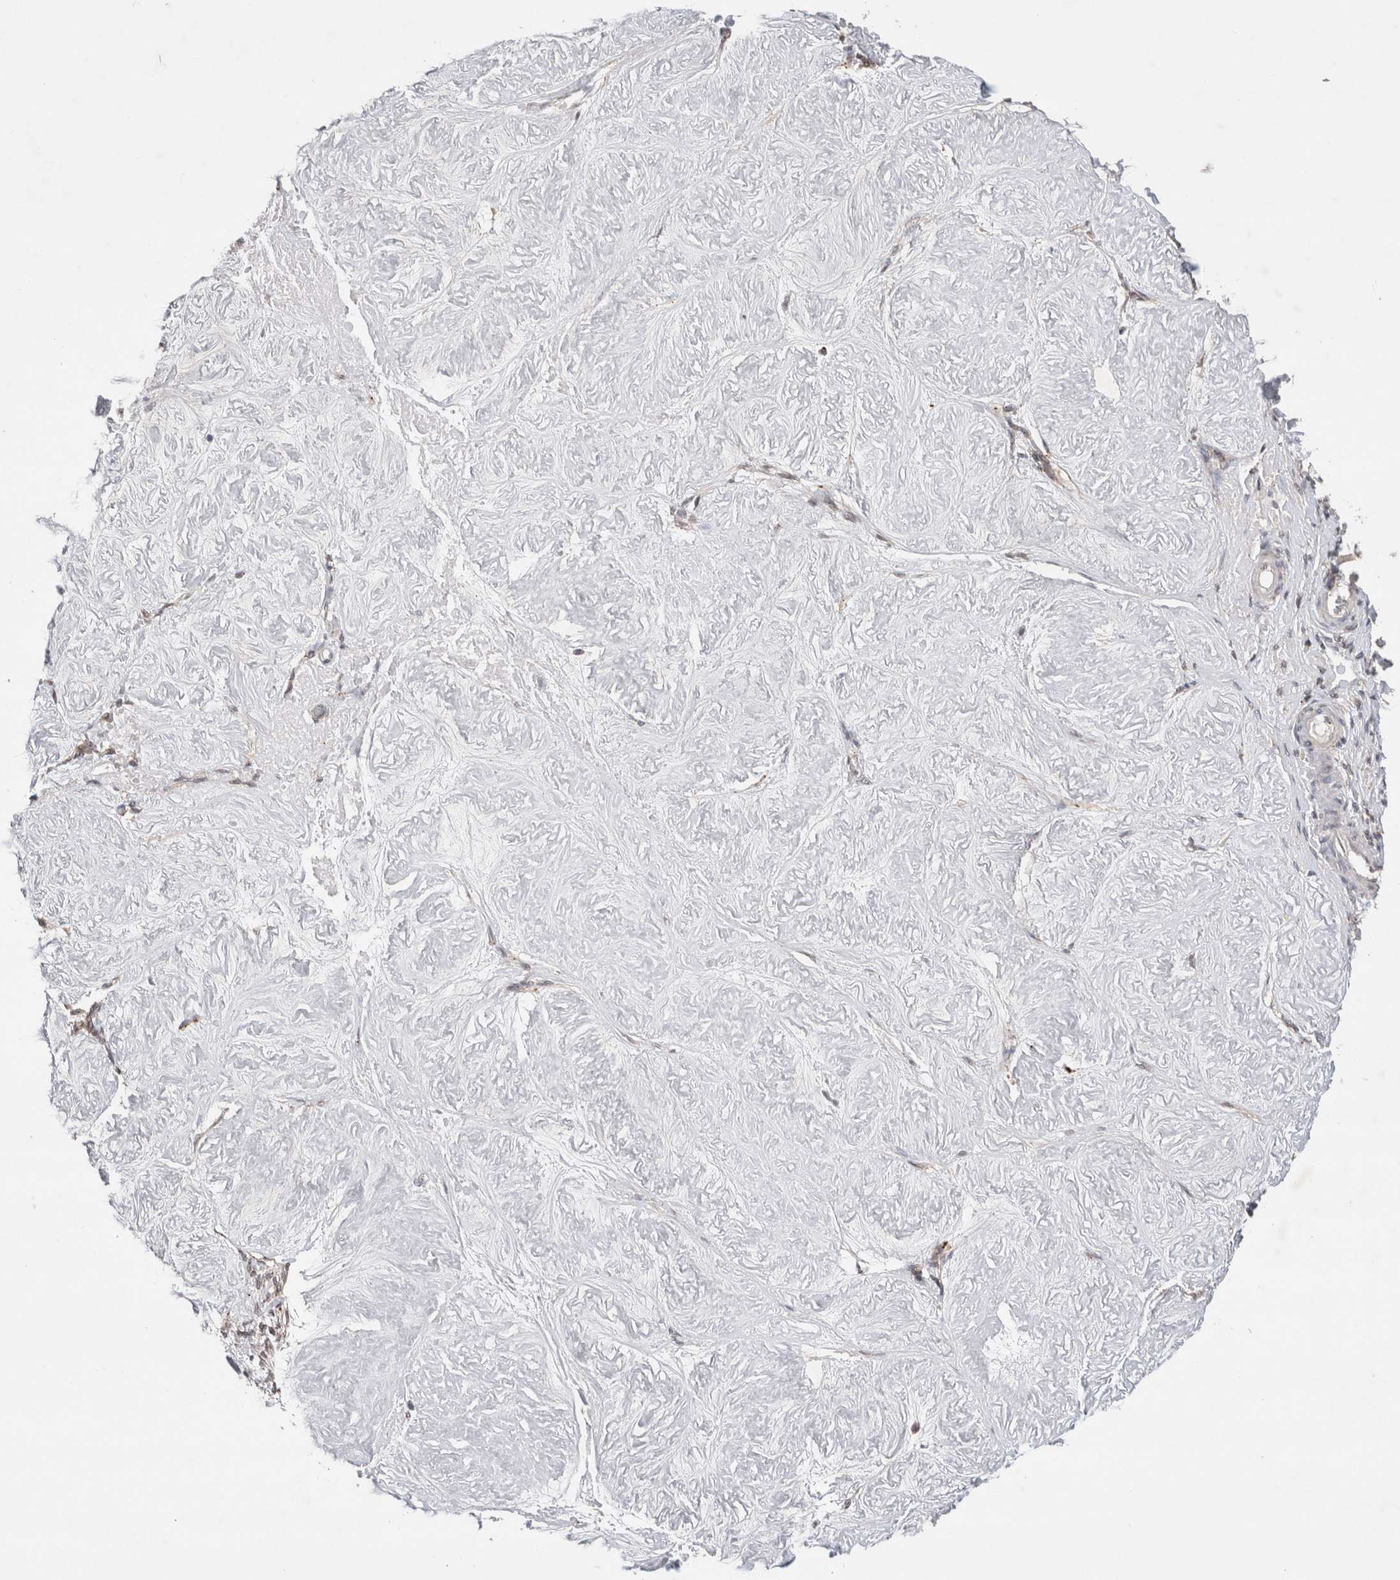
{"staining": {"intensity": "moderate", "quantity": ">75%", "location": "cytoplasmic/membranous"}, "tissue": "adipose tissue", "cell_type": "Adipocytes", "image_type": "normal", "snomed": [{"axis": "morphology", "description": "Normal tissue, NOS"}, {"axis": "topography", "description": "Vascular tissue"}, {"axis": "topography", "description": "Fallopian tube"}, {"axis": "topography", "description": "Ovary"}], "caption": "DAB immunohistochemical staining of benign human adipose tissue exhibits moderate cytoplasmic/membranous protein staining in approximately >75% of adipocytes. (DAB IHC, brown staining for protein, blue staining for nuclei).", "gene": "SLC29A1", "patient": {"sex": "female", "age": 67}}